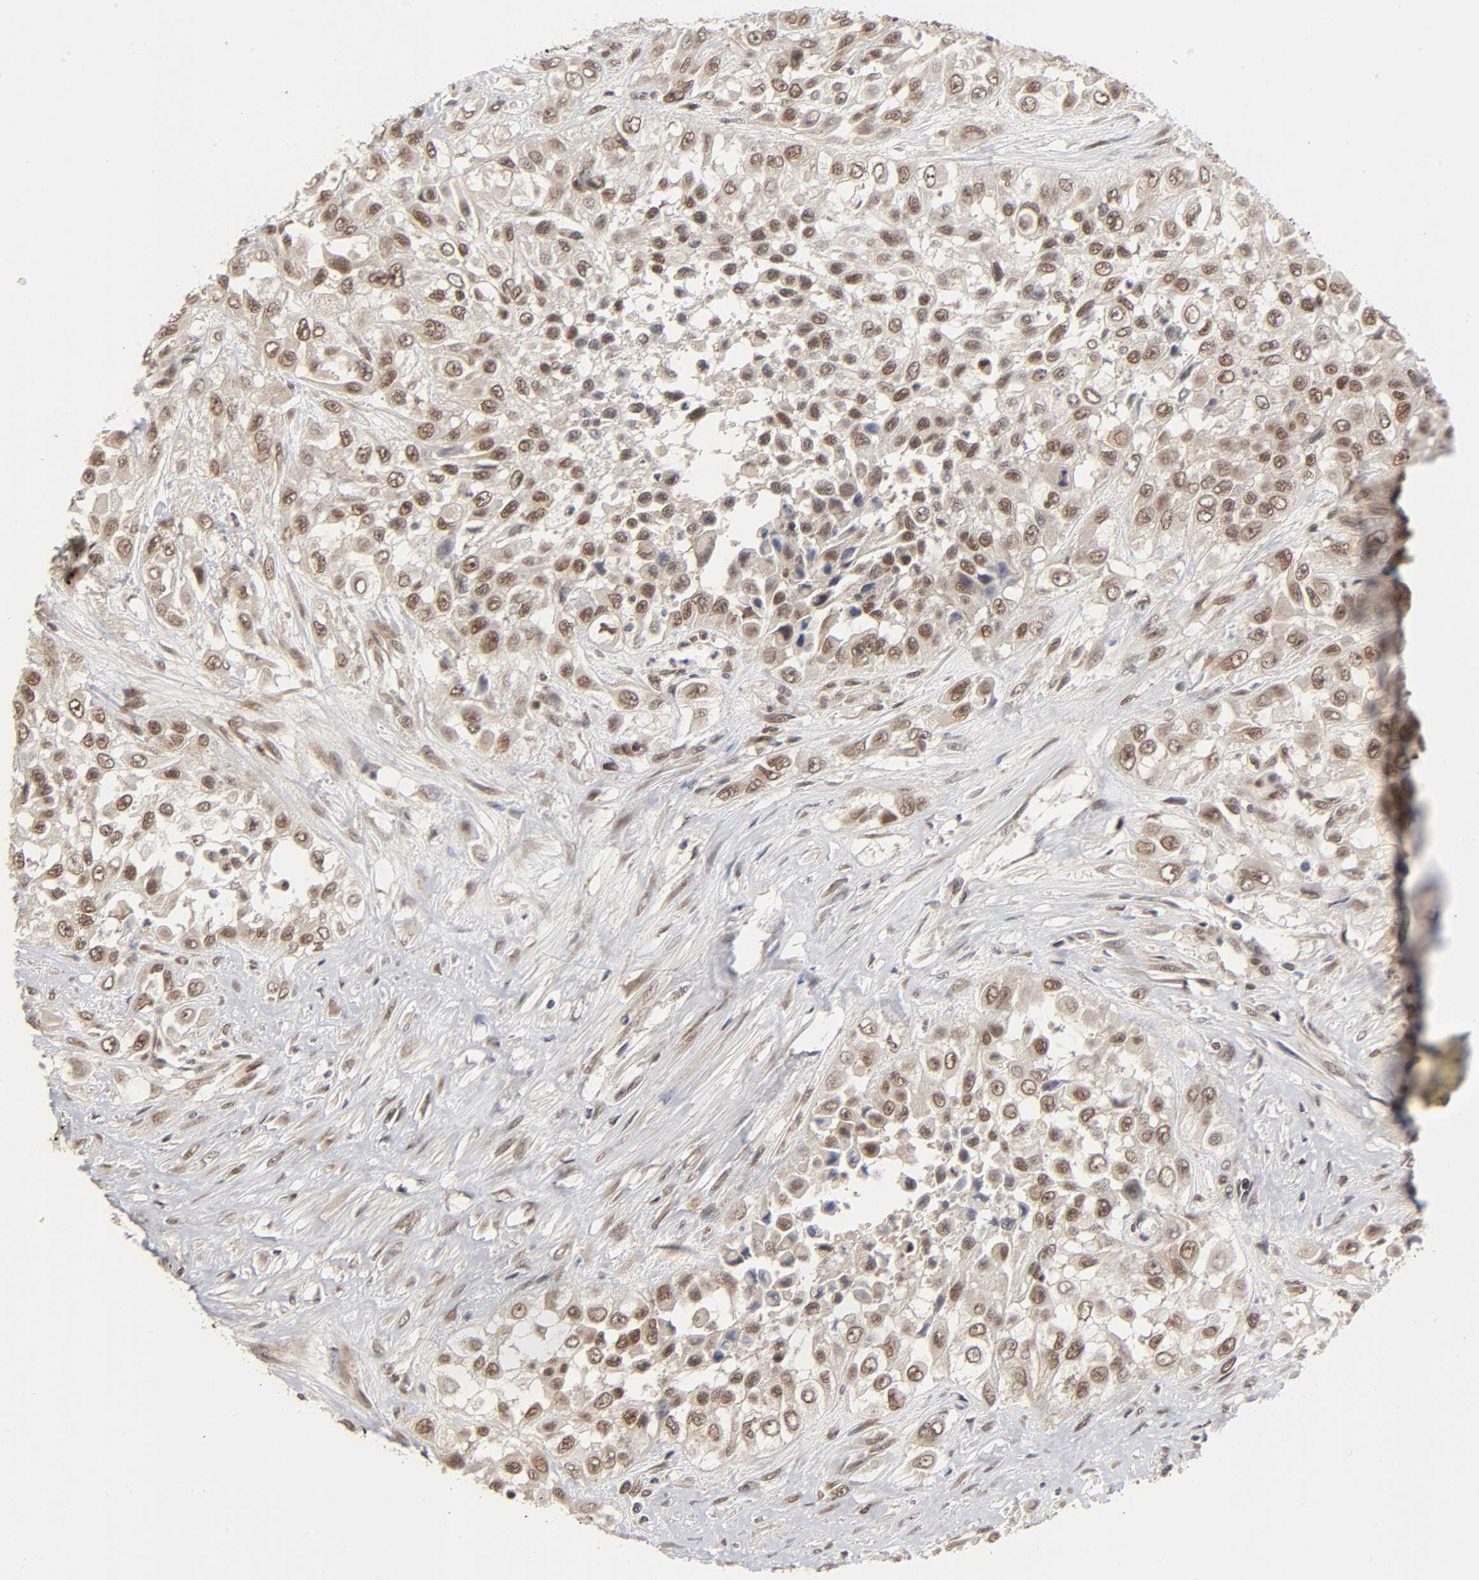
{"staining": {"intensity": "moderate", "quantity": ">75%", "location": "cytoplasmic/membranous,nuclear"}, "tissue": "urothelial cancer", "cell_type": "Tumor cells", "image_type": "cancer", "snomed": [{"axis": "morphology", "description": "Urothelial carcinoma, High grade"}, {"axis": "topography", "description": "Urinary bladder"}], "caption": "Moderate cytoplasmic/membranous and nuclear expression is identified in about >75% of tumor cells in high-grade urothelial carcinoma. (DAB (3,3'-diaminobenzidine) IHC, brown staining for protein, blue staining for nuclei).", "gene": "EP300", "patient": {"sex": "male", "age": 57}}